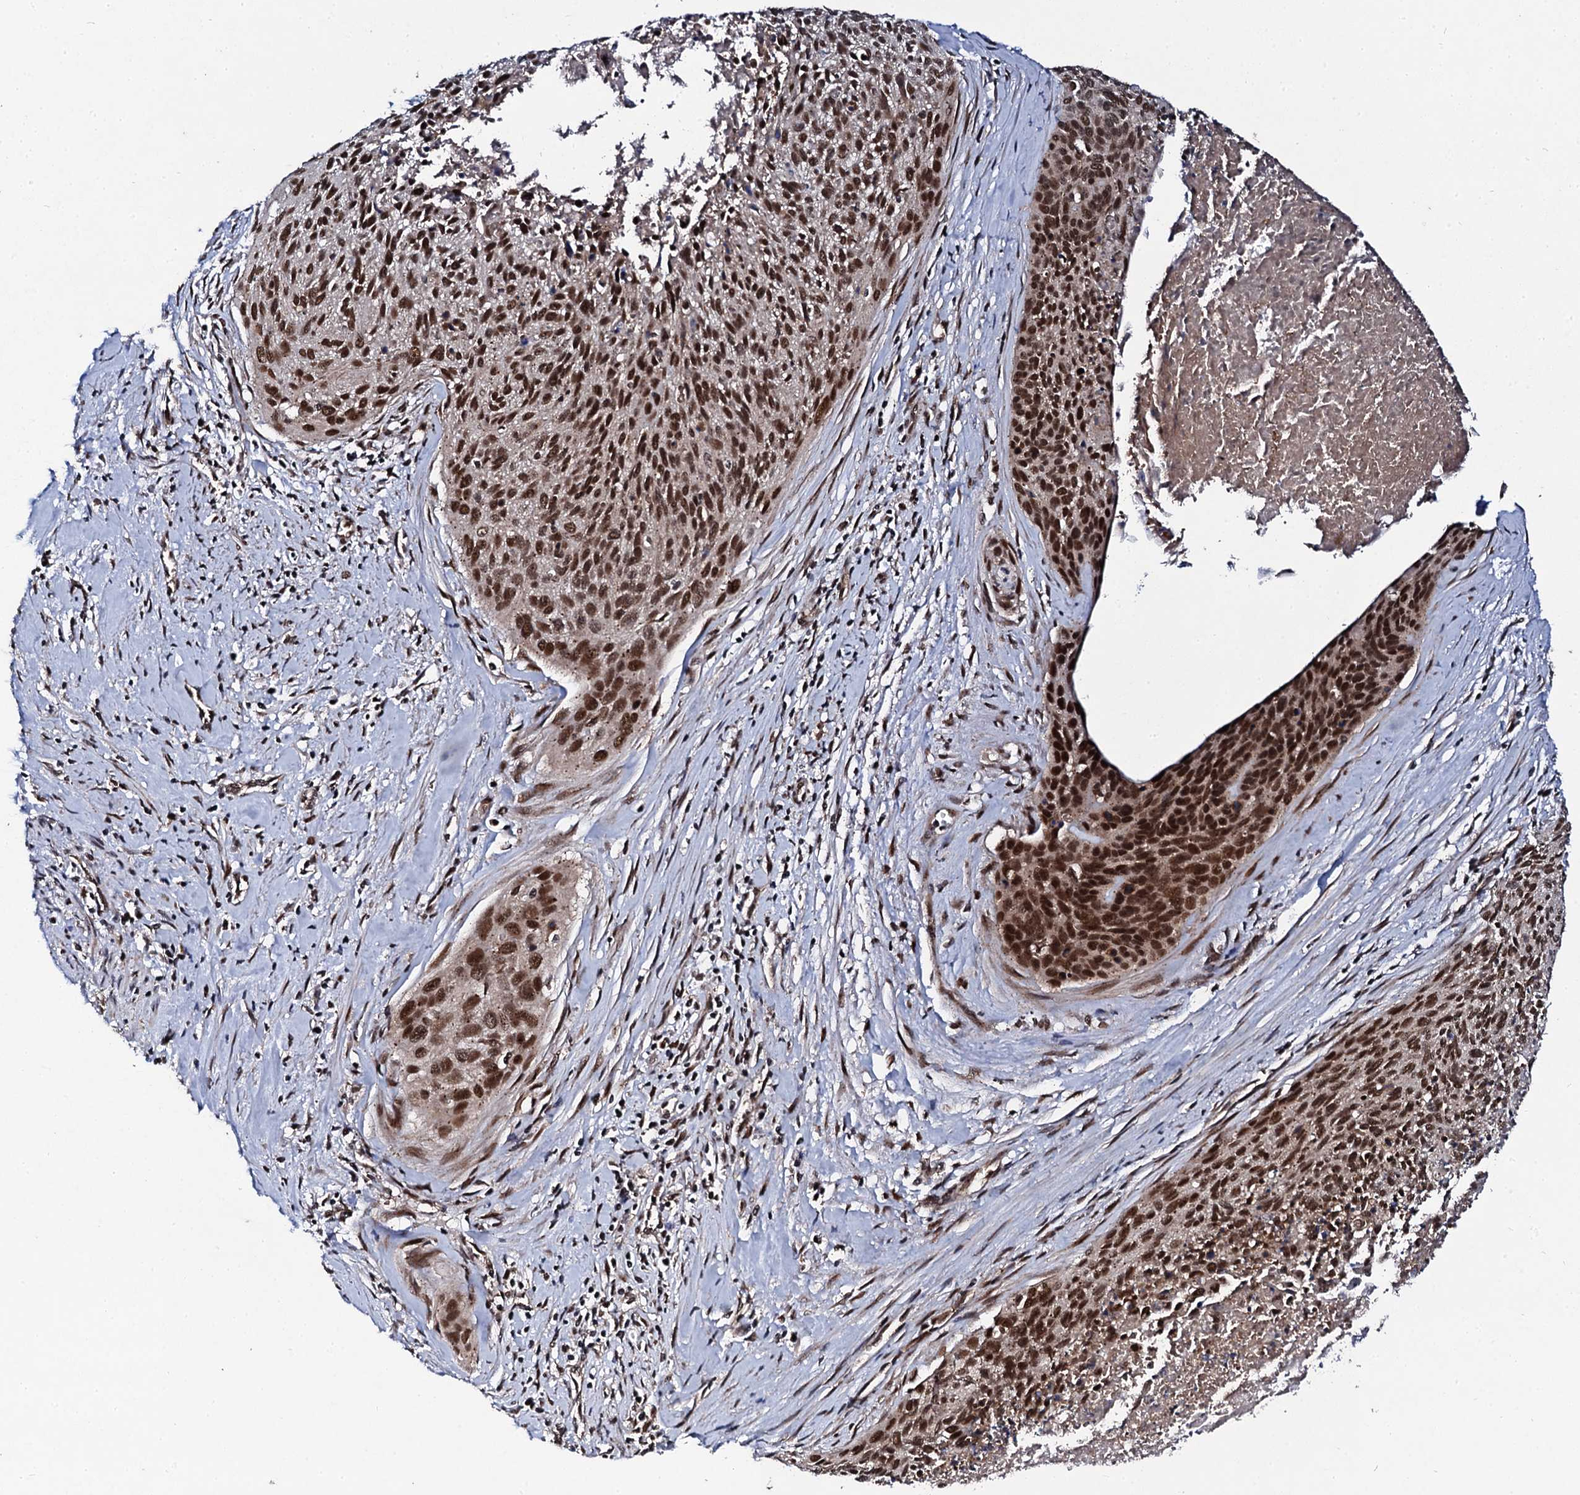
{"staining": {"intensity": "strong", "quantity": ">75%", "location": "nuclear"}, "tissue": "cervical cancer", "cell_type": "Tumor cells", "image_type": "cancer", "snomed": [{"axis": "morphology", "description": "Squamous cell carcinoma, NOS"}, {"axis": "topography", "description": "Cervix"}], "caption": "A high-resolution histopathology image shows IHC staining of squamous cell carcinoma (cervical), which exhibits strong nuclear positivity in about >75% of tumor cells.", "gene": "CSTF3", "patient": {"sex": "female", "age": 55}}